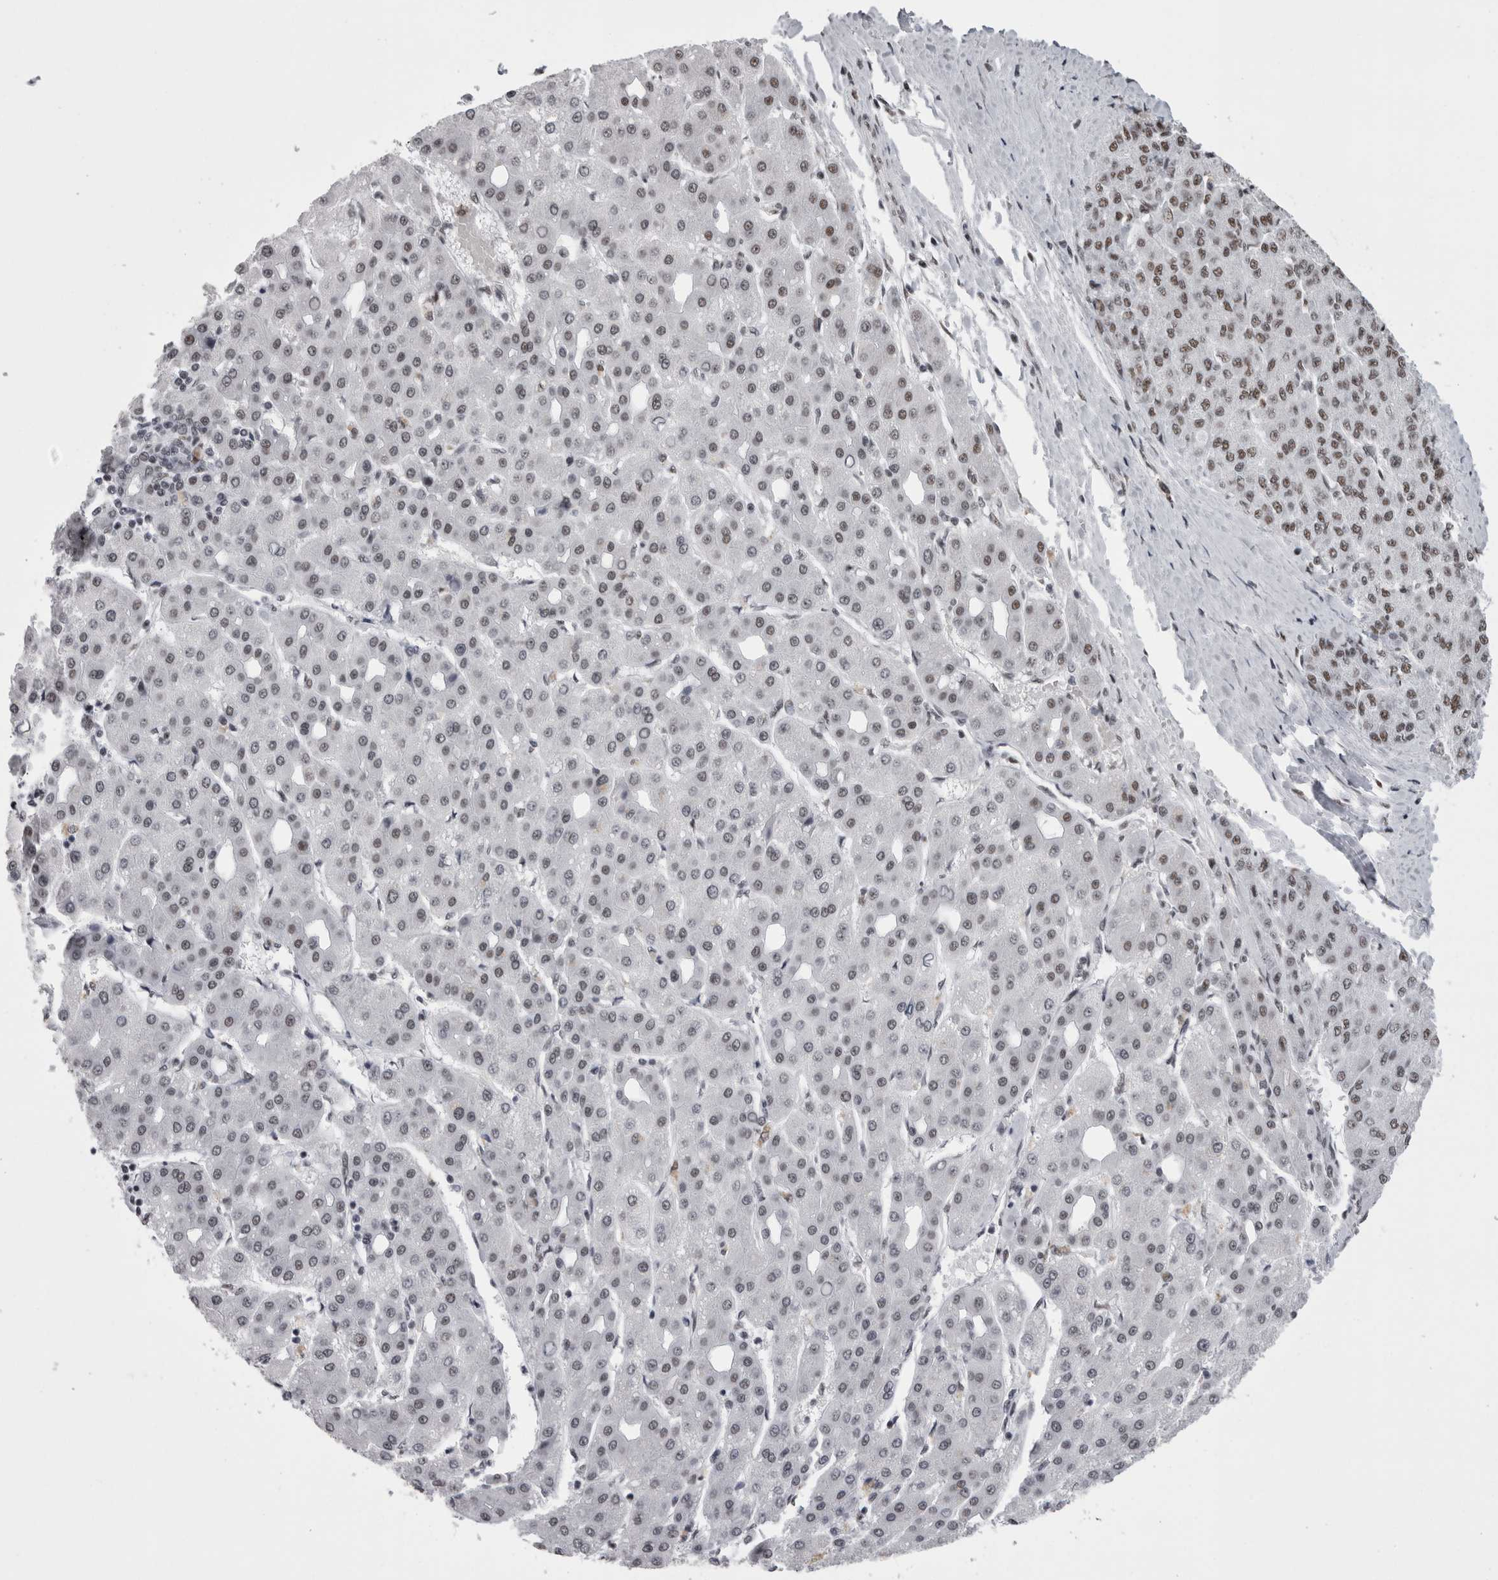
{"staining": {"intensity": "weak", "quantity": "25%-75%", "location": "nuclear"}, "tissue": "liver cancer", "cell_type": "Tumor cells", "image_type": "cancer", "snomed": [{"axis": "morphology", "description": "Carcinoma, Hepatocellular, NOS"}, {"axis": "topography", "description": "Liver"}], "caption": "Immunohistochemistry (IHC) staining of liver hepatocellular carcinoma, which exhibits low levels of weak nuclear positivity in approximately 25%-75% of tumor cells indicating weak nuclear protein positivity. The staining was performed using DAB (3,3'-diaminobenzidine) (brown) for protein detection and nuclei were counterstained in hematoxylin (blue).", "gene": "SNRNP40", "patient": {"sex": "male", "age": 65}}